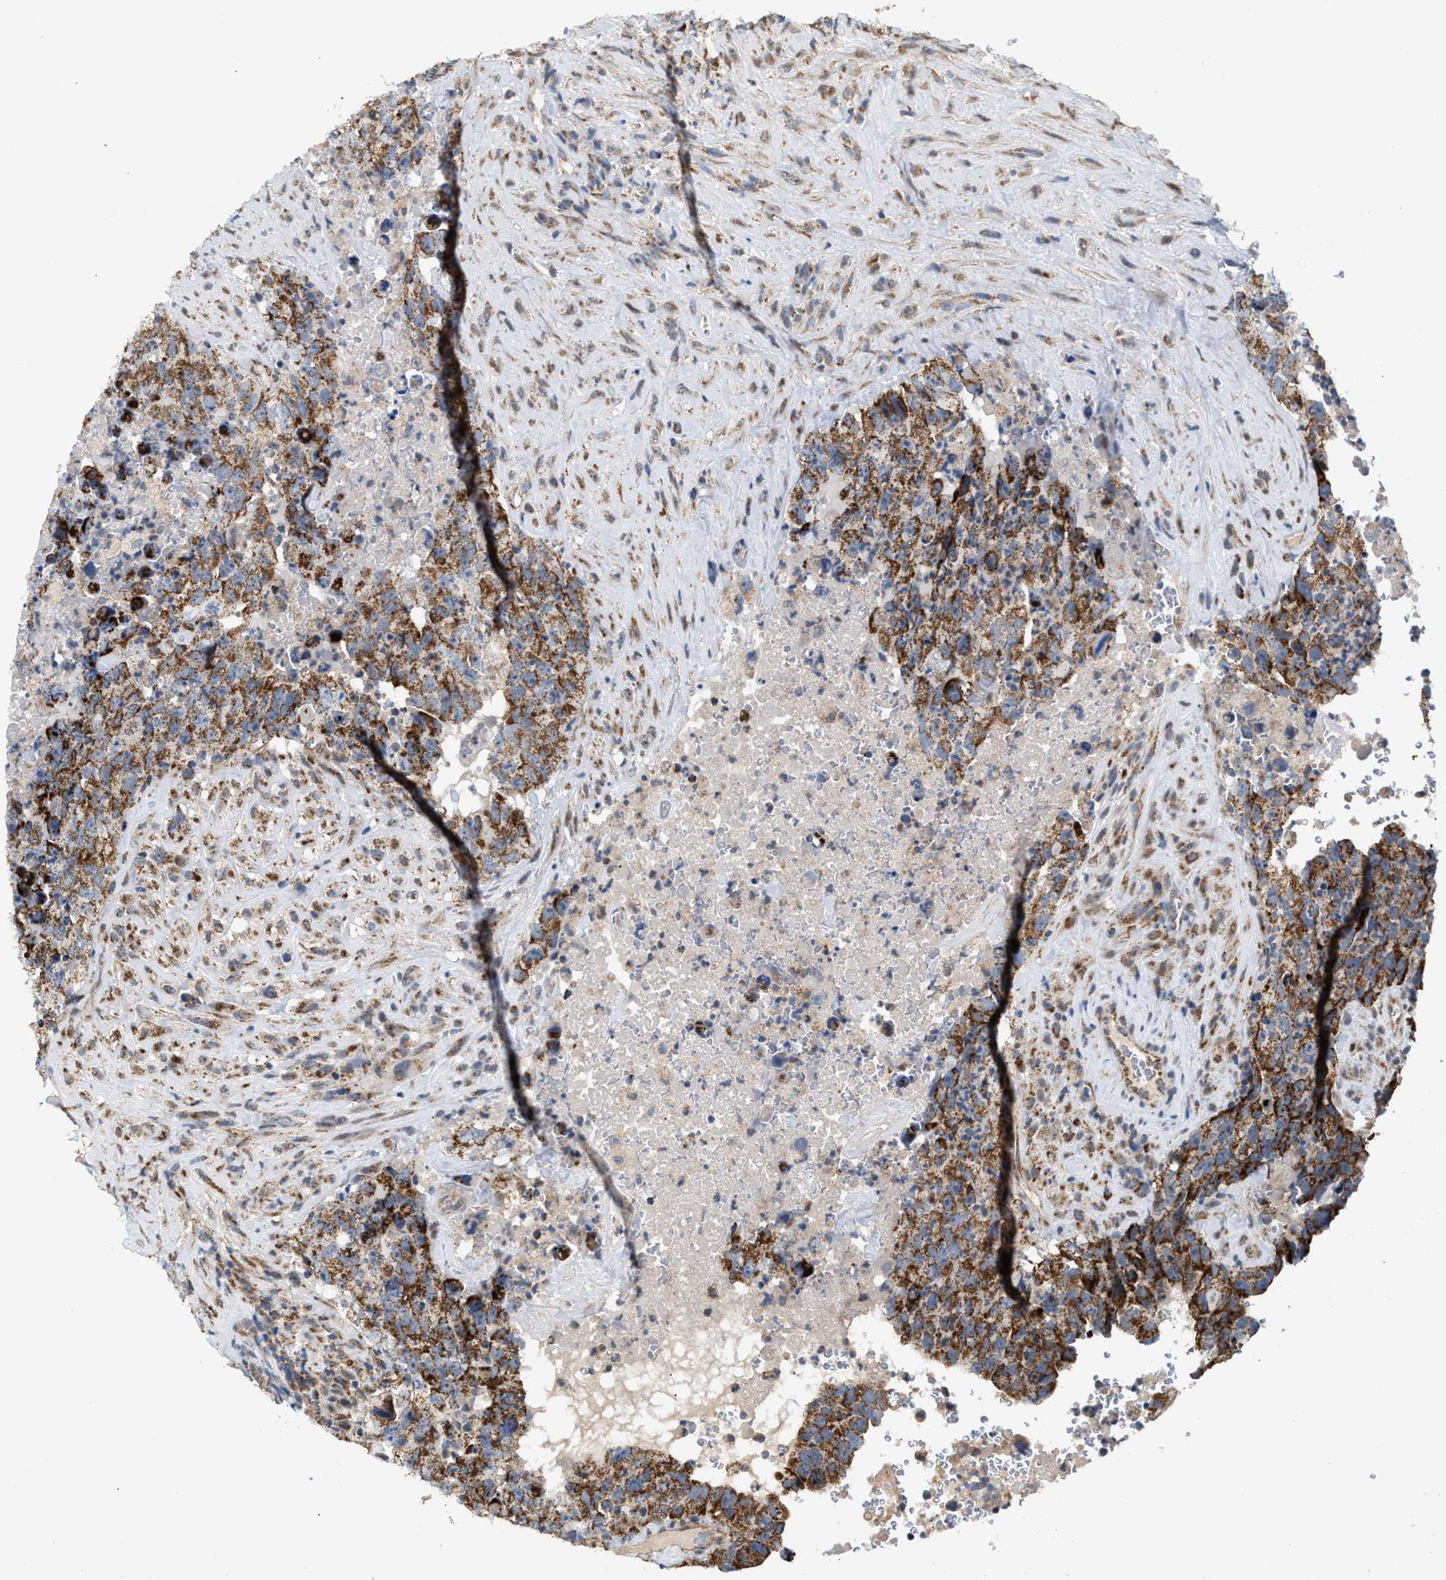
{"staining": {"intensity": "strong", "quantity": ">75%", "location": "cytoplasmic/membranous"}, "tissue": "testis cancer", "cell_type": "Tumor cells", "image_type": "cancer", "snomed": [{"axis": "morphology", "description": "Carcinoma, Embryonal, NOS"}, {"axis": "topography", "description": "Testis"}], "caption": "Immunohistochemical staining of testis embryonal carcinoma shows high levels of strong cytoplasmic/membranous positivity in about >75% of tumor cells.", "gene": "TACO1", "patient": {"sex": "male", "age": 32}}